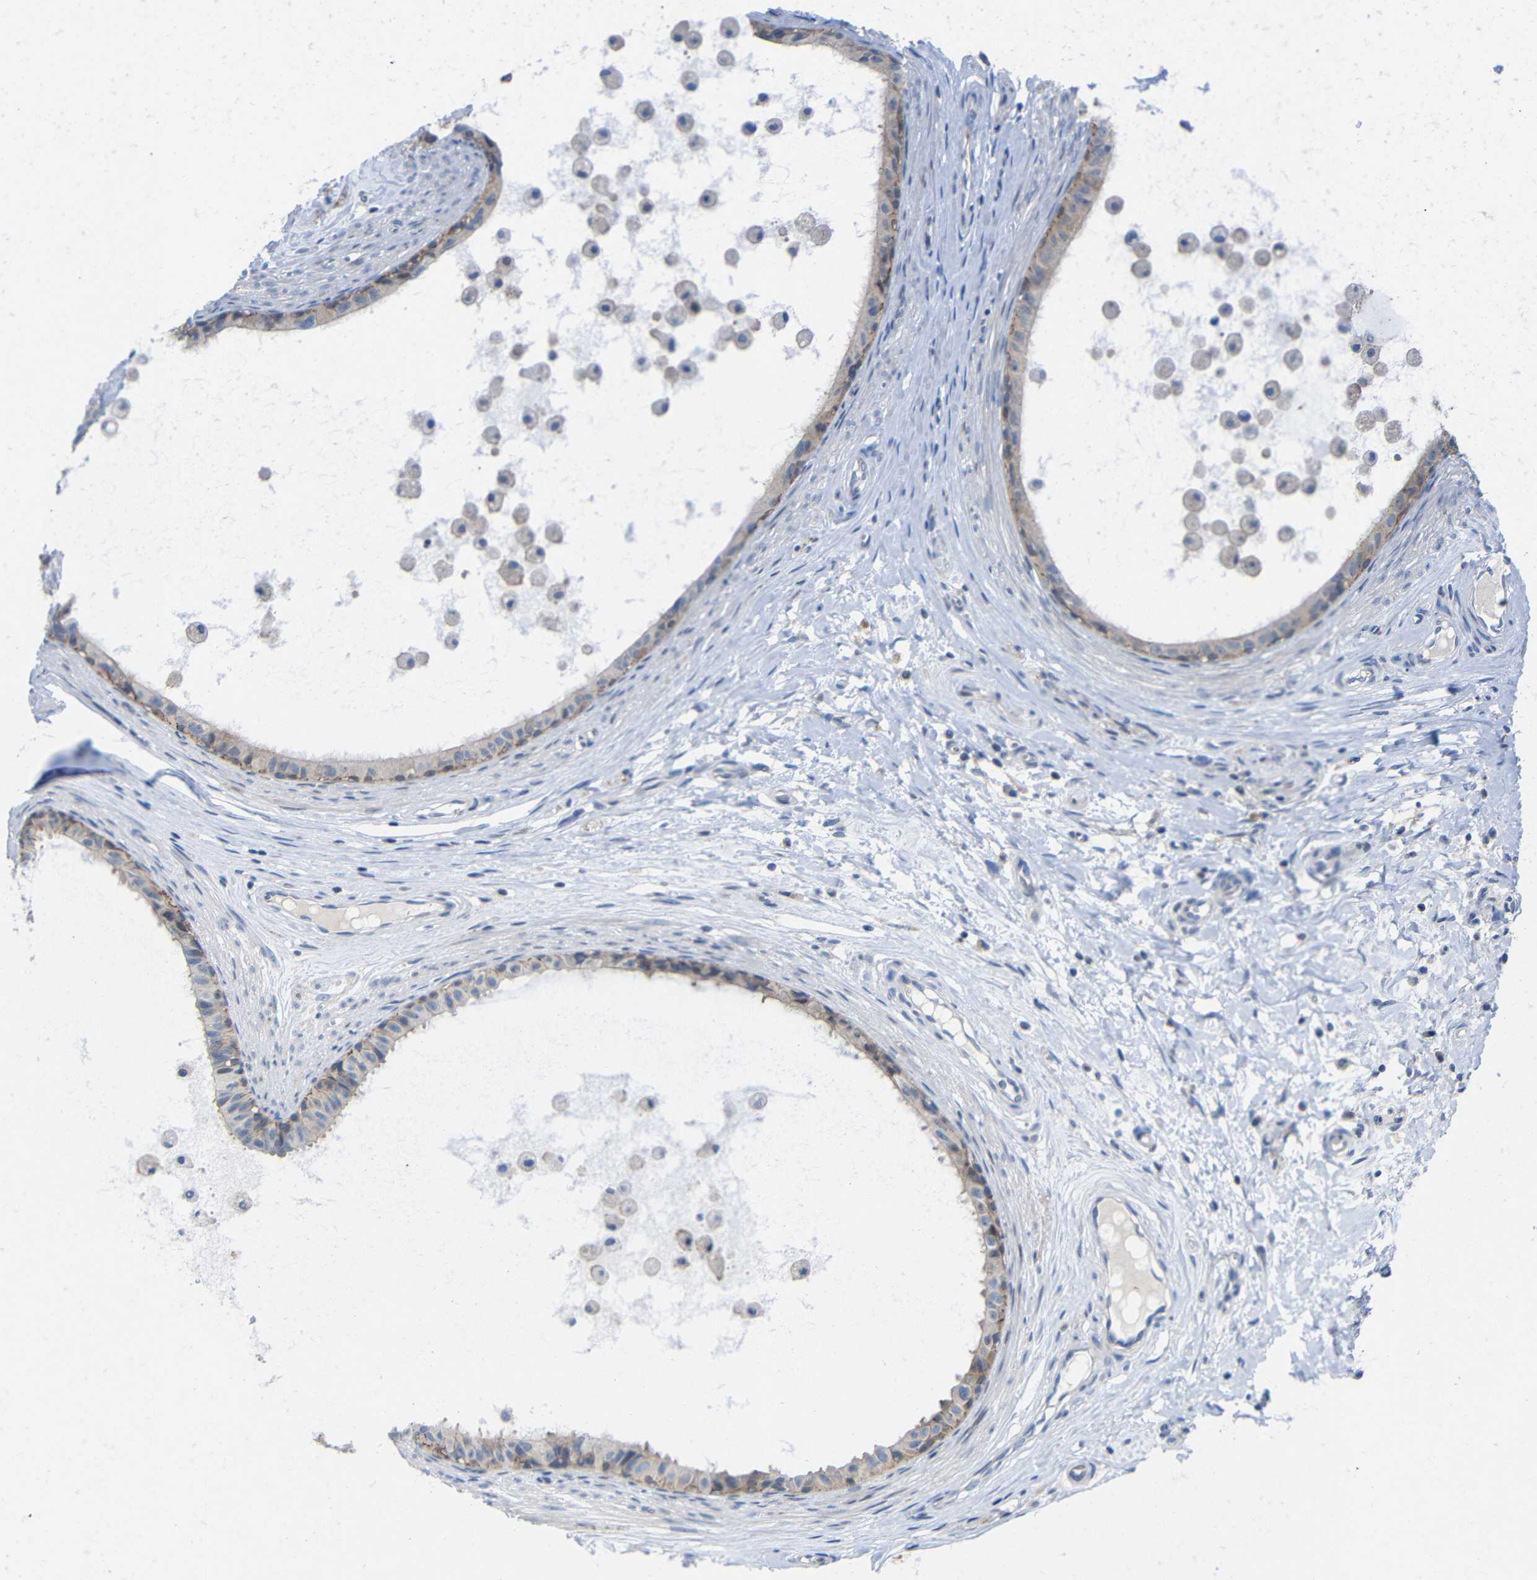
{"staining": {"intensity": "weak", "quantity": "<25%", "location": "cytoplasmic/membranous"}, "tissue": "epididymis", "cell_type": "Glandular cells", "image_type": "normal", "snomed": [{"axis": "morphology", "description": "Normal tissue, NOS"}, {"axis": "morphology", "description": "Inflammation, NOS"}, {"axis": "topography", "description": "Epididymis"}], "caption": "Epididymis was stained to show a protein in brown. There is no significant positivity in glandular cells. (DAB immunohistochemistry (IHC) visualized using brightfield microscopy, high magnification).", "gene": "CMTM1", "patient": {"sex": "male", "age": 85}}